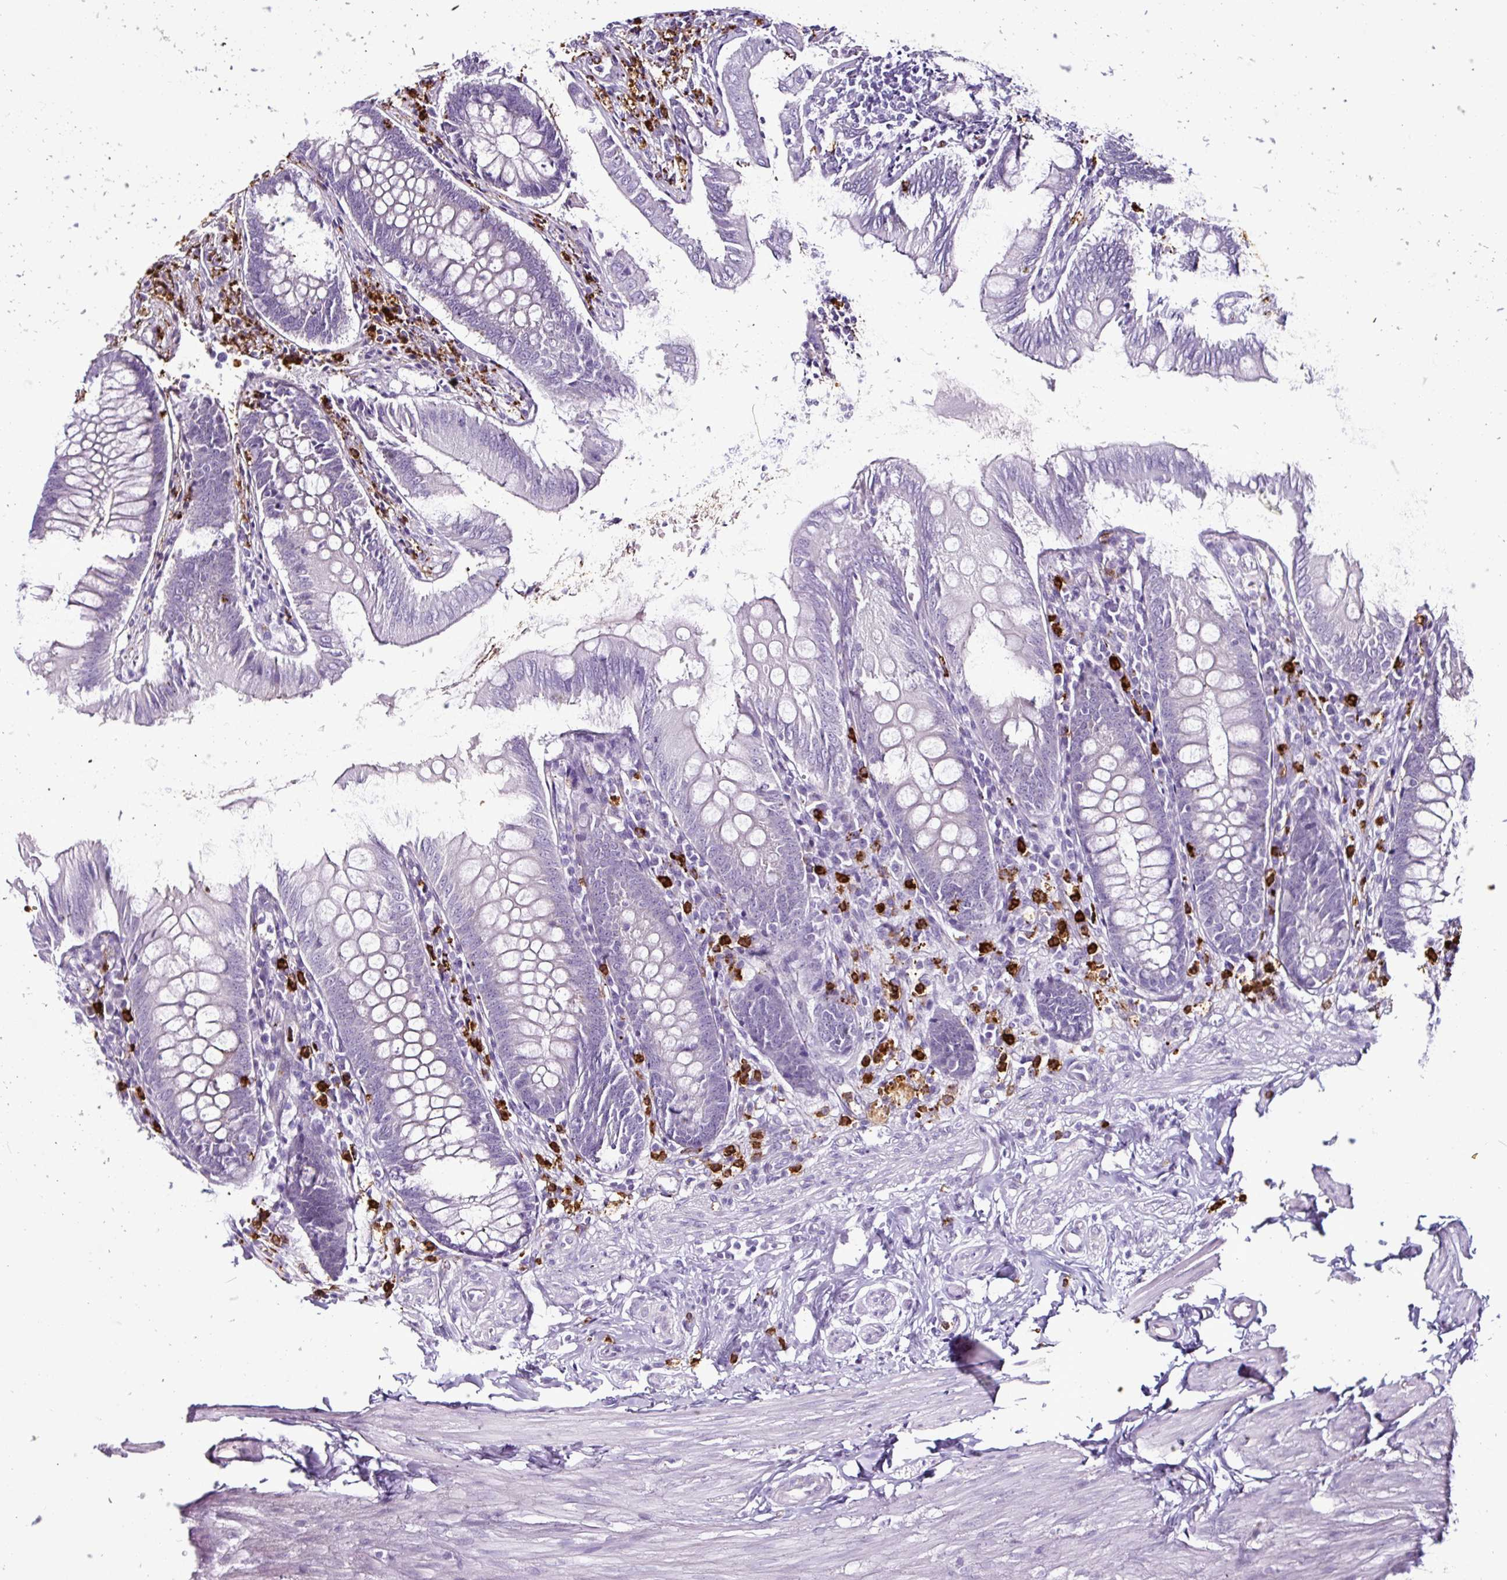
{"staining": {"intensity": "negative", "quantity": "none", "location": "none"}, "tissue": "appendix", "cell_type": "Glandular cells", "image_type": "normal", "snomed": [{"axis": "morphology", "description": "Normal tissue, NOS"}, {"axis": "topography", "description": "Appendix"}], "caption": "This micrograph is of benign appendix stained with IHC to label a protein in brown with the nuclei are counter-stained blue. There is no staining in glandular cells. The staining was performed using DAB to visualize the protein expression in brown, while the nuclei were stained in blue with hematoxylin (Magnification: 20x).", "gene": "TMEM178A", "patient": {"sex": "female", "age": 51}}